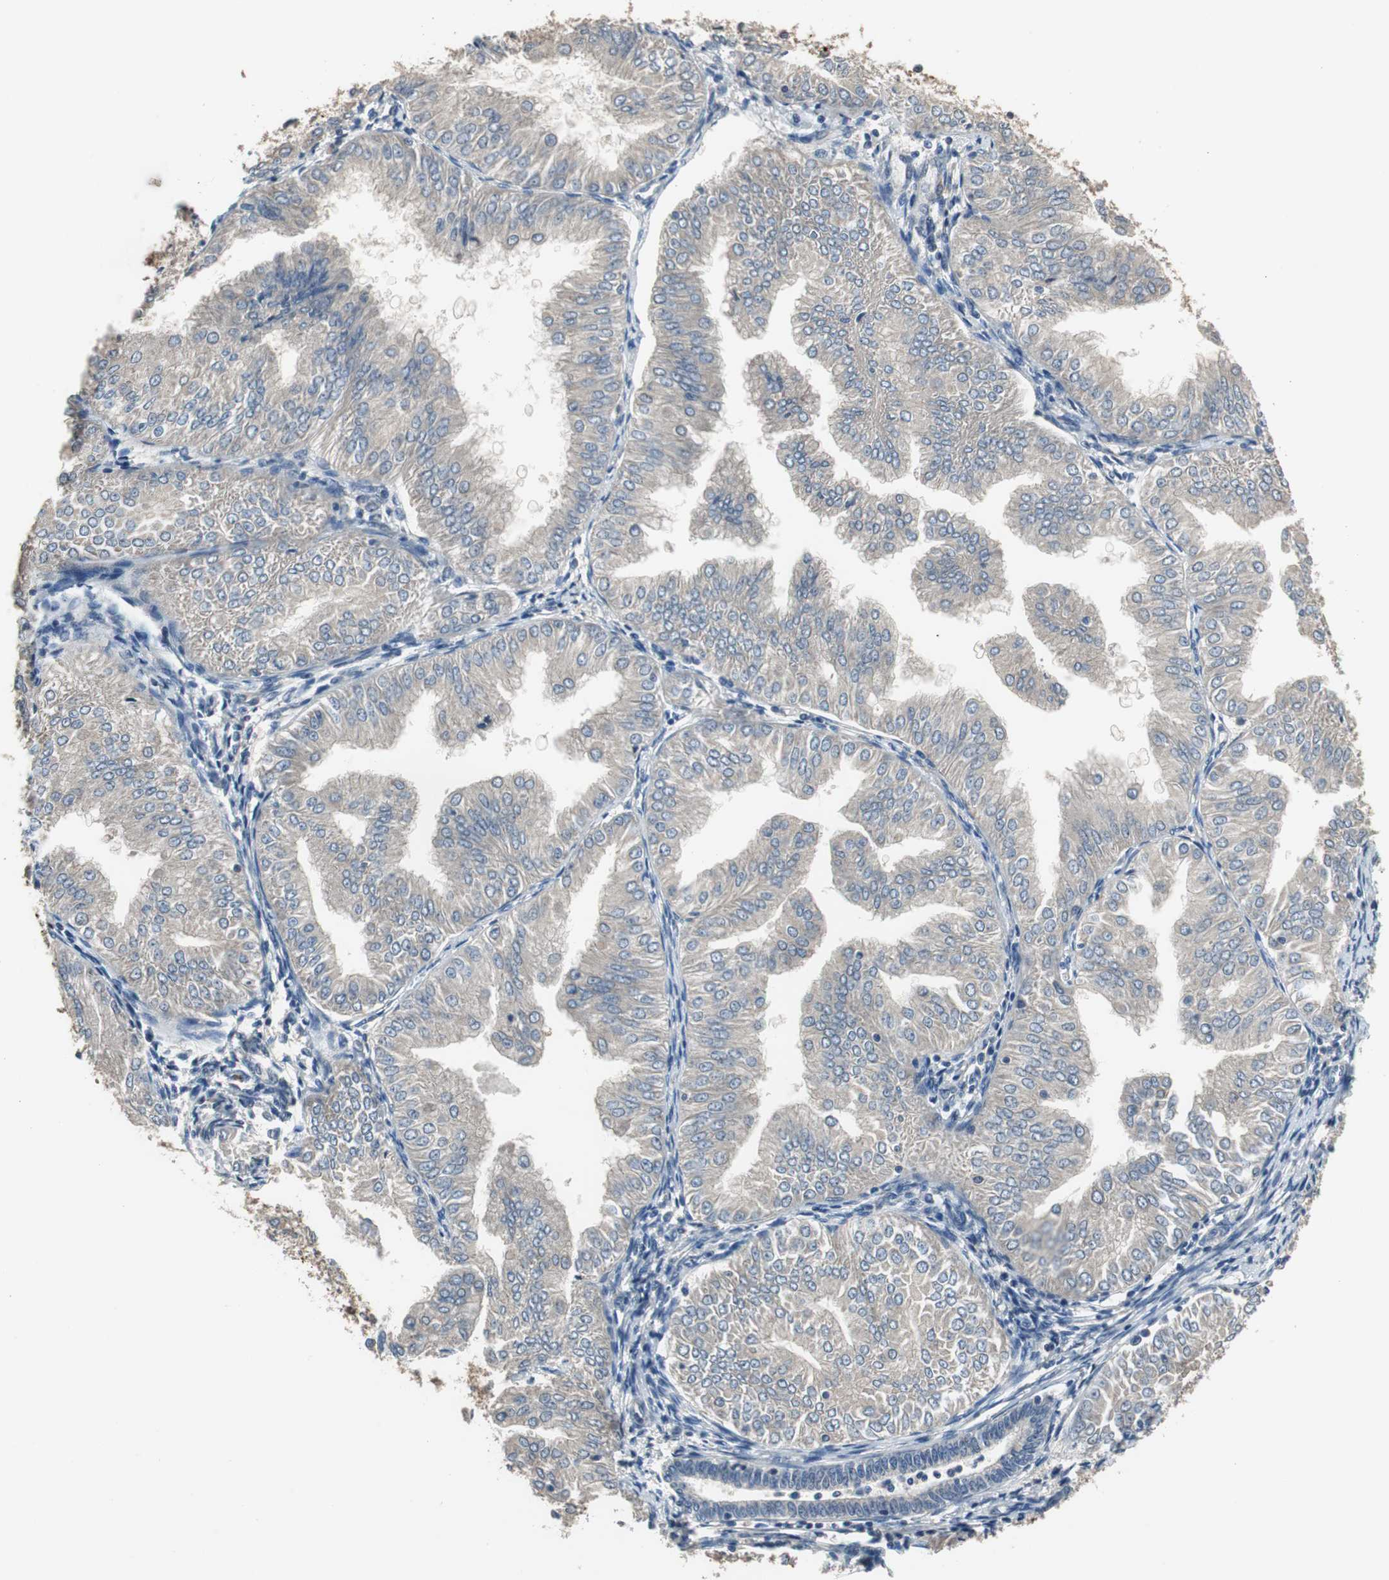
{"staining": {"intensity": "negative", "quantity": "none", "location": "none"}, "tissue": "endometrial cancer", "cell_type": "Tumor cells", "image_type": "cancer", "snomed": [{"axis": "morphology", "description": "Adenocarcinoma, NOS"}, {"axis": "topography", "description": "Endometrium"}], "caption": "Protein analysis of endometrial cancer (adenocarcinoma) exhibits no significant staining in tumor cells. (DAB immunohistochemistry (IHC) with hematoxylin counter stain).", "gene": "PI4KB", "patient": {"sex": "female", "age": 53}}